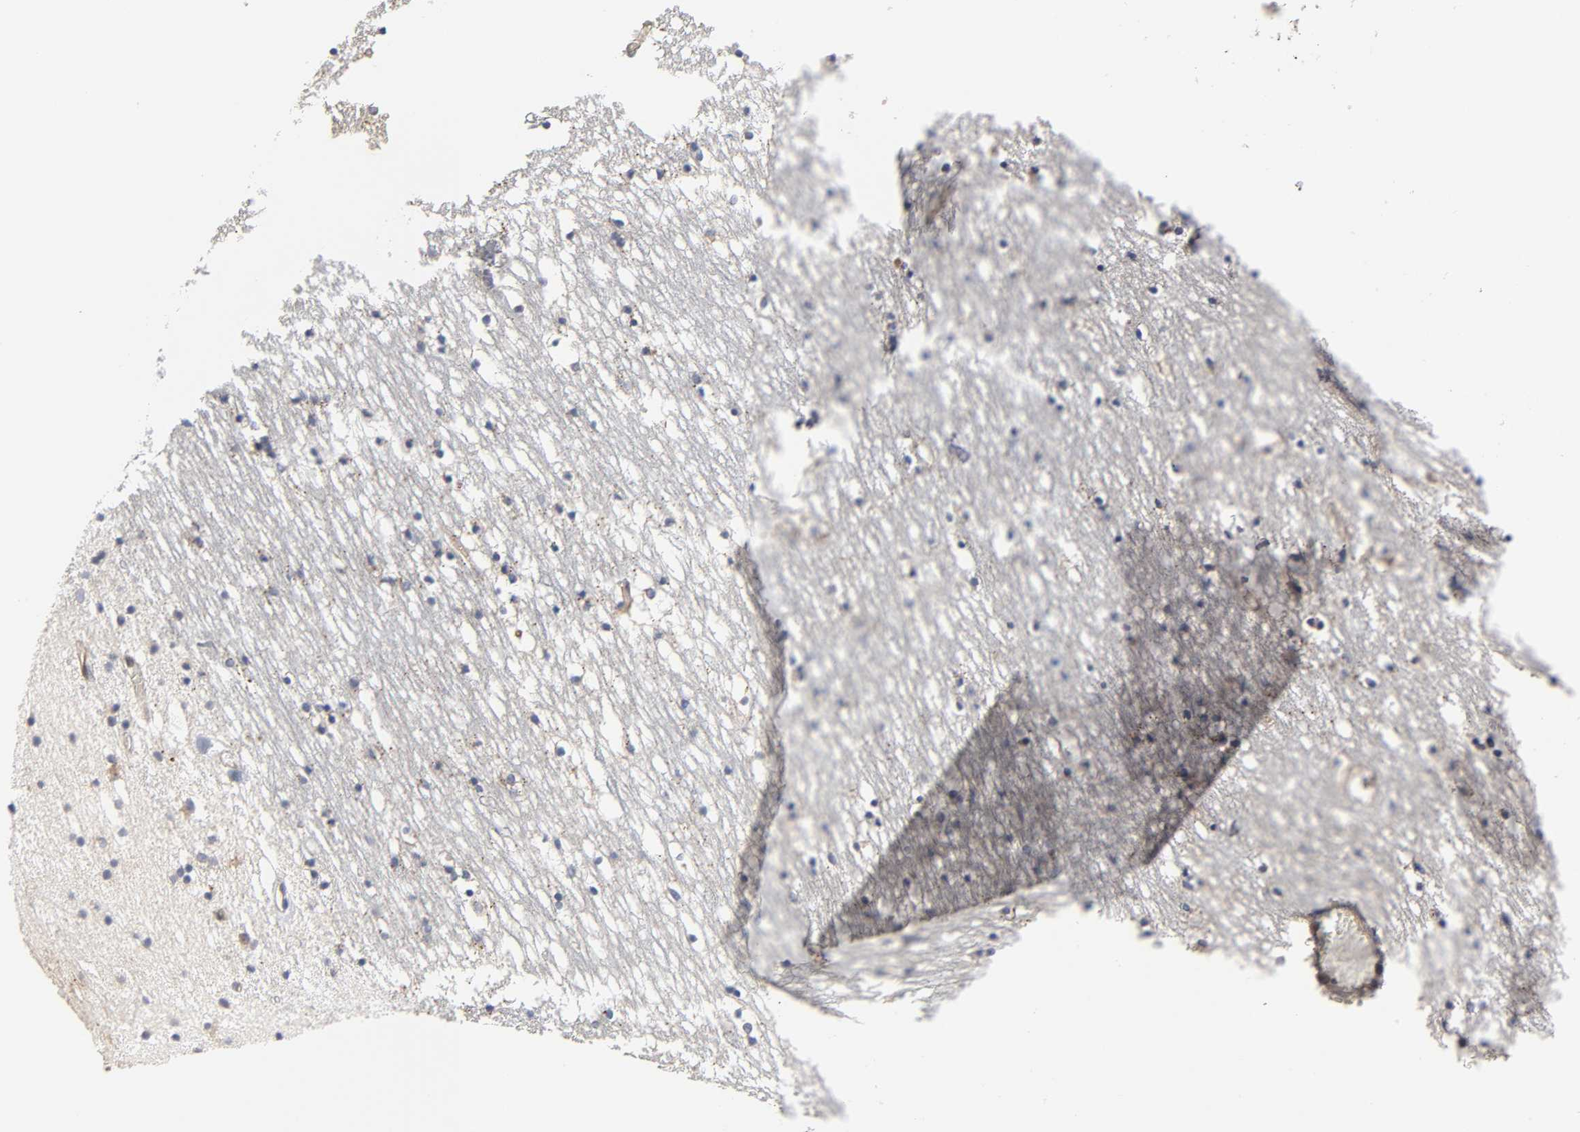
{"staining": {"intensity": "negative", "quantity": "none", "location": "none"}, "tissue": "caudate", "cell_type": "Glial cells", "image_type": "normal", "snomed": [{"axis": "morphology", "description": "Normal tissue, NOS"}, {"axis": "topography", "description": "Lateral ventricle wall"}], "caption": "Glial cells show no significant protein staining in benign caudate. Brightfield microscopy of IHC stained with DAB (brown) and hematoxylin (blue), captured at high magnification.", "gene": "C17orf75", "patient": {"sex": "male", "age": 45}}